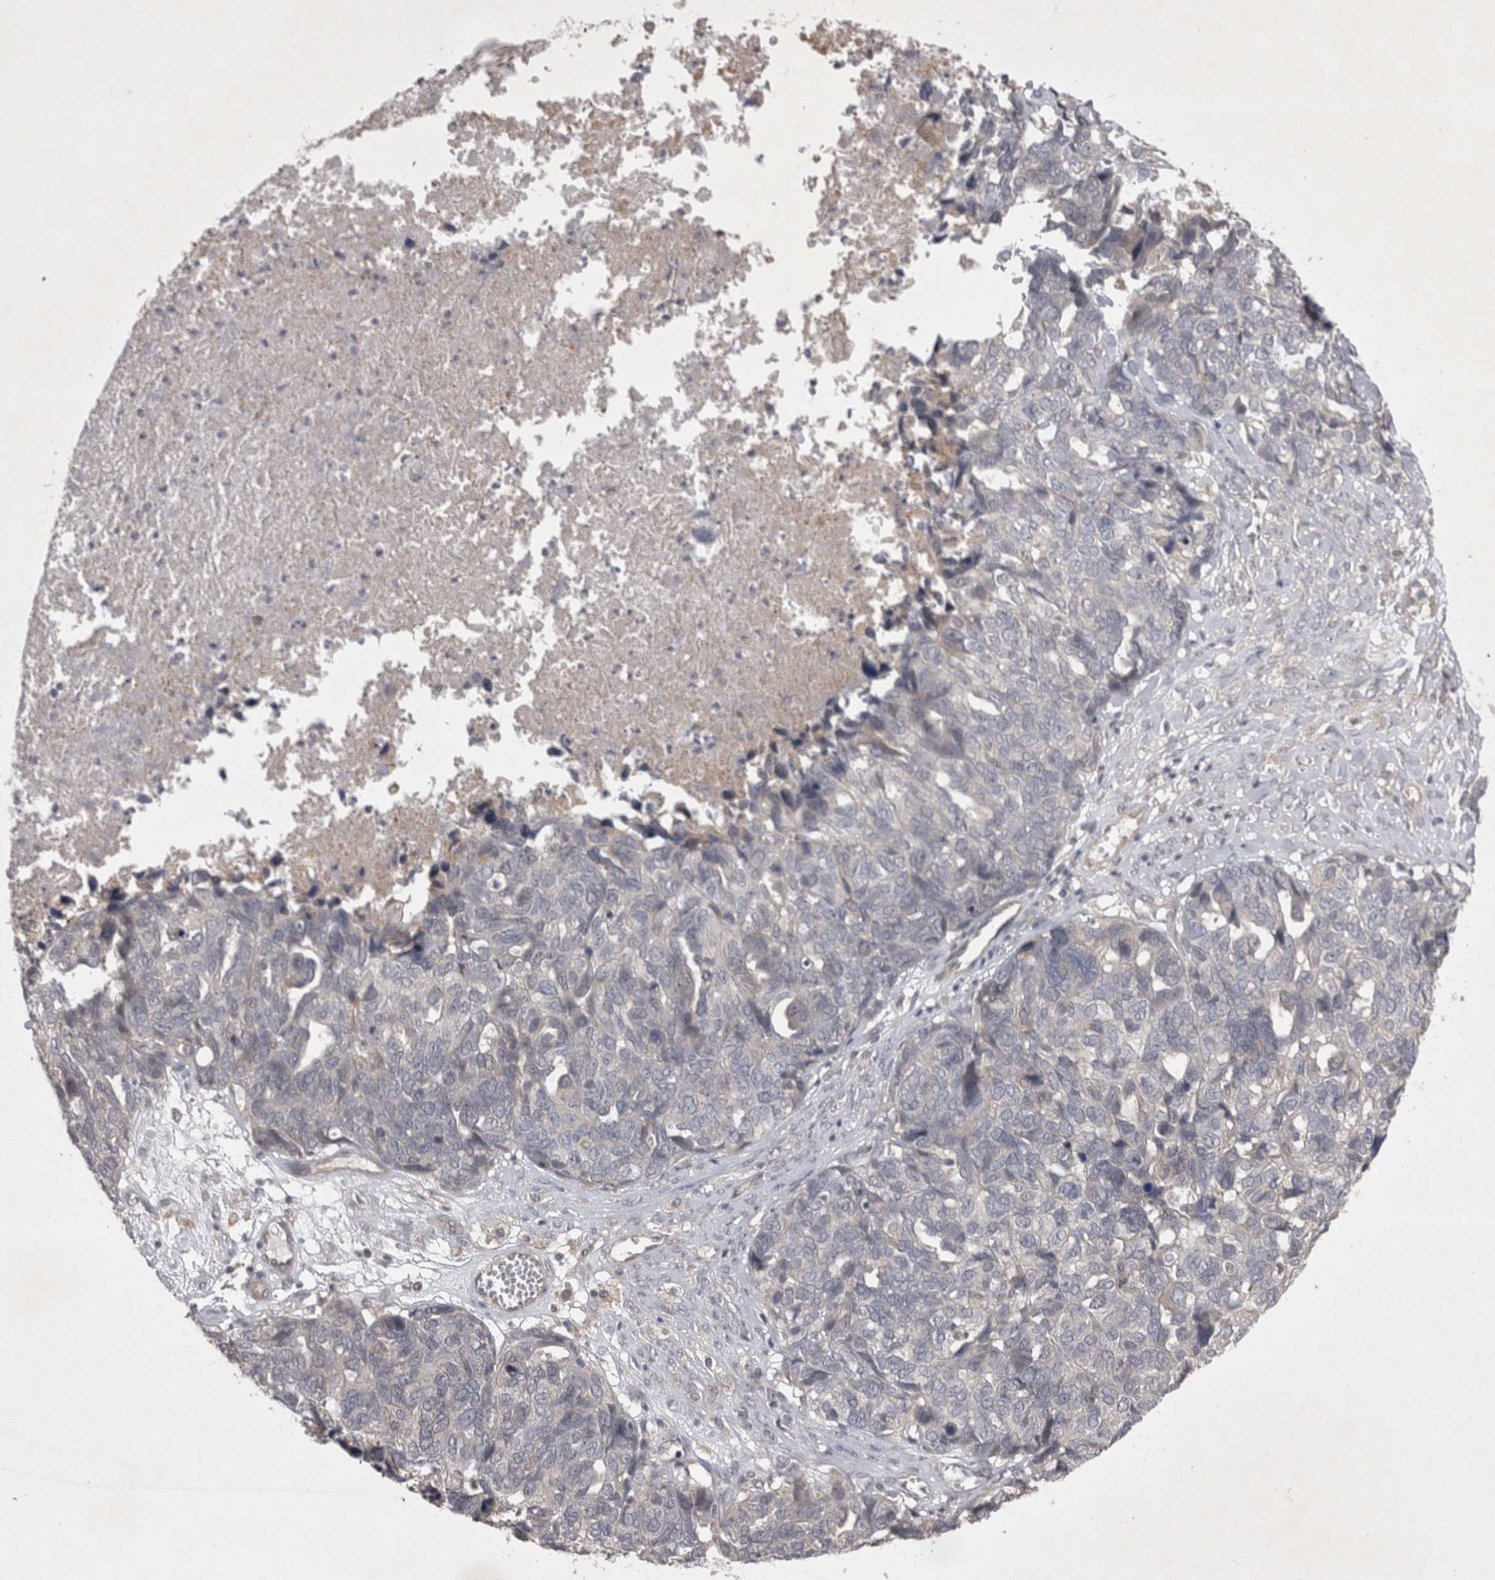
{"staining": {"intensity": "negative", "quantity": "none", "location": "none"}, "tissue": "ovarian cancer", "cell_type": "Tumor cells", "image_type": "cancer", "snomed": [{"axis": "morphology", "description": "Cystadenocarcinoma, serous, NOS"}, {"axis": "topography", "description": "Ovary"}], "caption": "Ovarian cancer stained for a protein using IHC reveals no staining tumor cells.", "gene": "CTBS", "patient": {"sex": "female", "age": 79}}